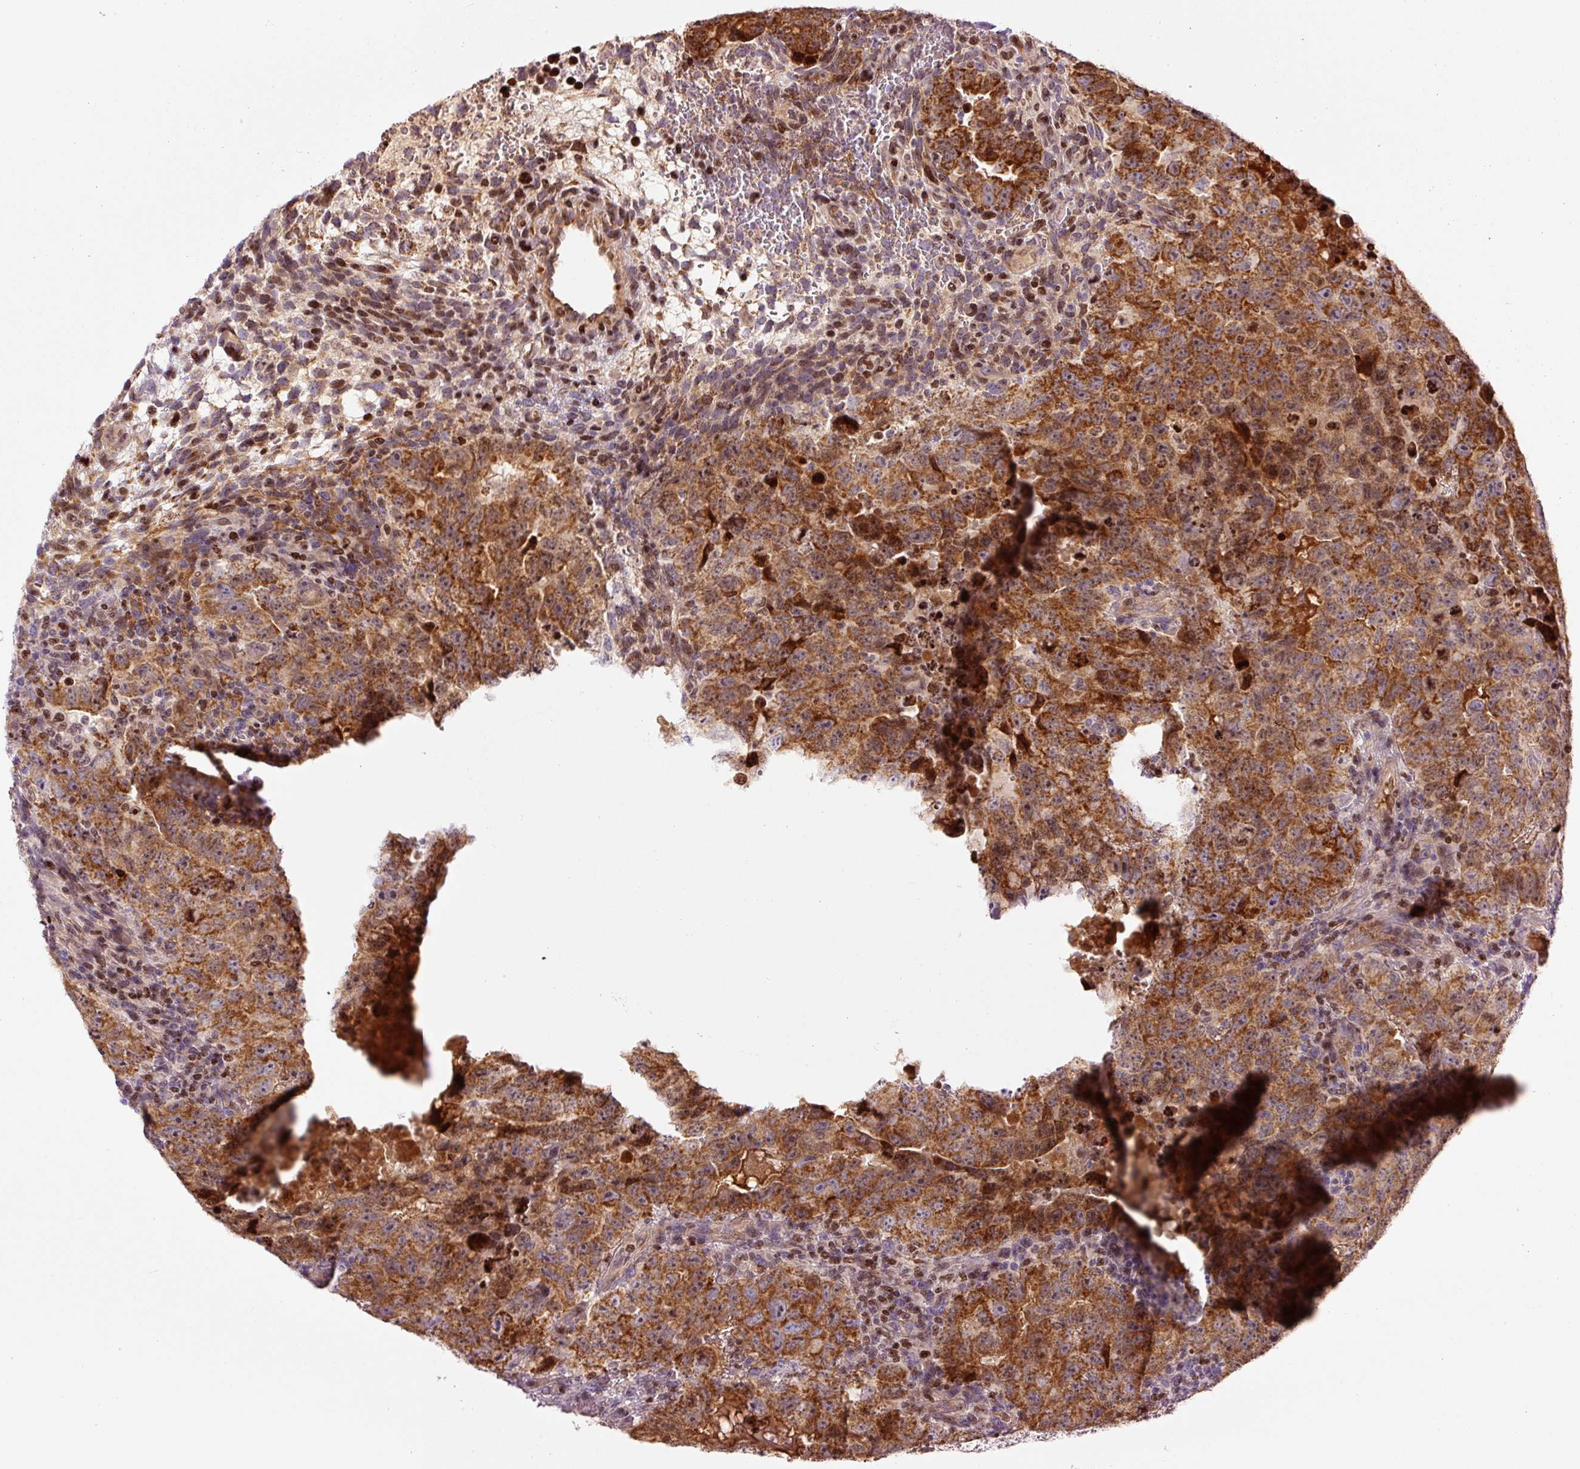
{"staining": {"intensity": "strong", "quantity": ">75%", "location": "cytoplasmic/membranous"}, "tissue": "testis cancer", "cell_type": "Tumor cells", "image_type": "cancer", "snomed": [{"axis": "morphology", "description": "Carcinoma, Embryonal, NOS"}, {"axis": "topography", "description": "Testis"}], "caption": "Immunohistochemistry (IHC) staining of testis embryonal carcinoma, which reveals high levels of strong cytoplasmic/membranous expression in approximately >75% of tumor cells indicating strong cytoplasmic/membranous protein staining. The staining was performed using DAB (3,3'-diaminobenzidine) (brown) for protein detection and nuclei were counterstained in hematoxylin (blue).", "gene": "TMEM8B", "patient": {"sex": "male", "age": 24}}